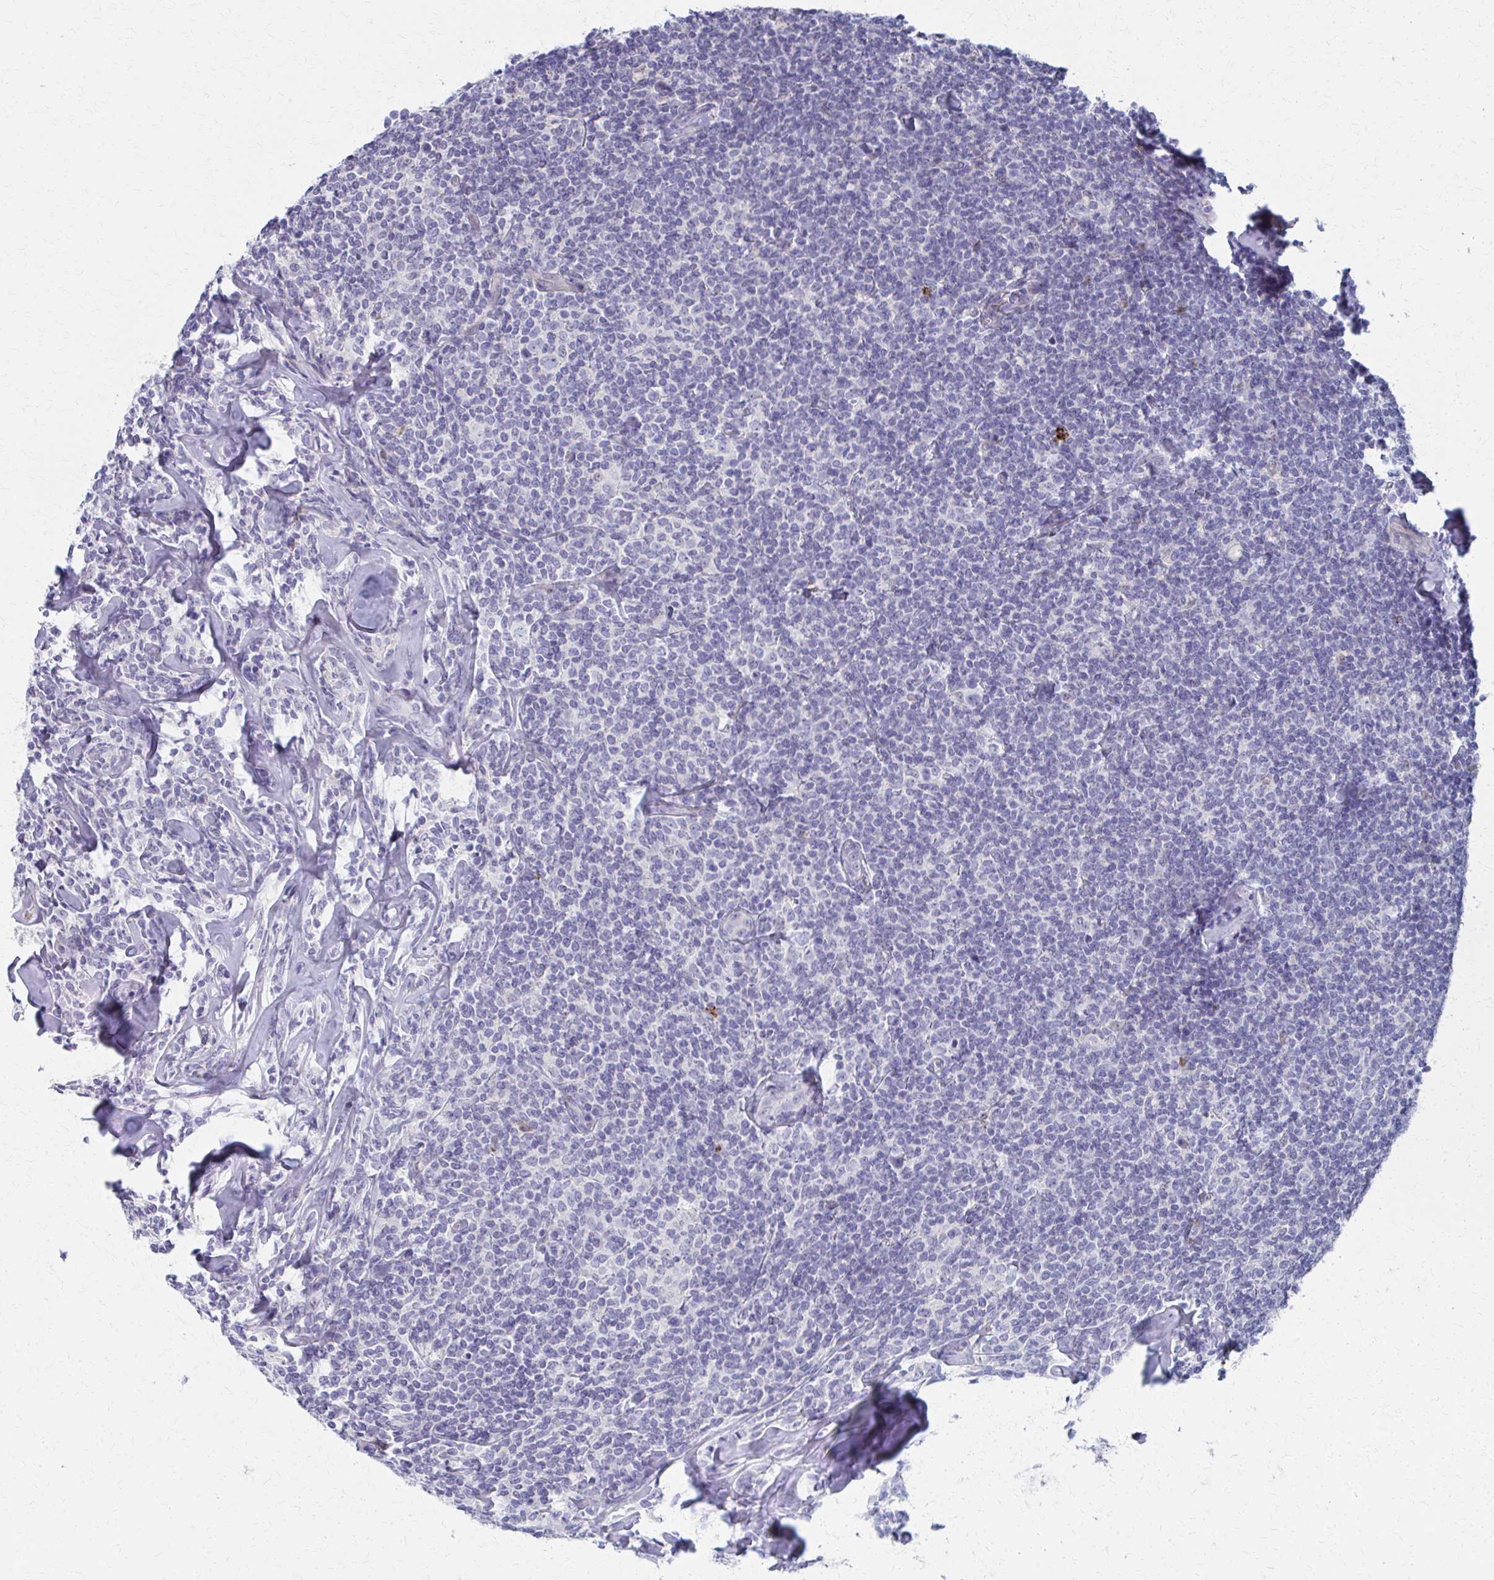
{"staining": {"intensity": "negative", "quantity": "none", "location": "none"}, "tissue": "lymphoma", "cell_type": "Tumor cells", "image_type": "cancer", "snomed": [{"axis": "morphology", "description": "Malignant lymphoma, non-Hodgkin's type, Low grade"}, {"axis": "topography", "description": "Lymph node"}], "caption": "Human malignant lymphoma, non-Hodgkin's type (low-grade) stained for a protein using IHC displays no expression in tumor cells.", "gene": "MS4A2", "patient": {"sex": "female", "age": 56}}